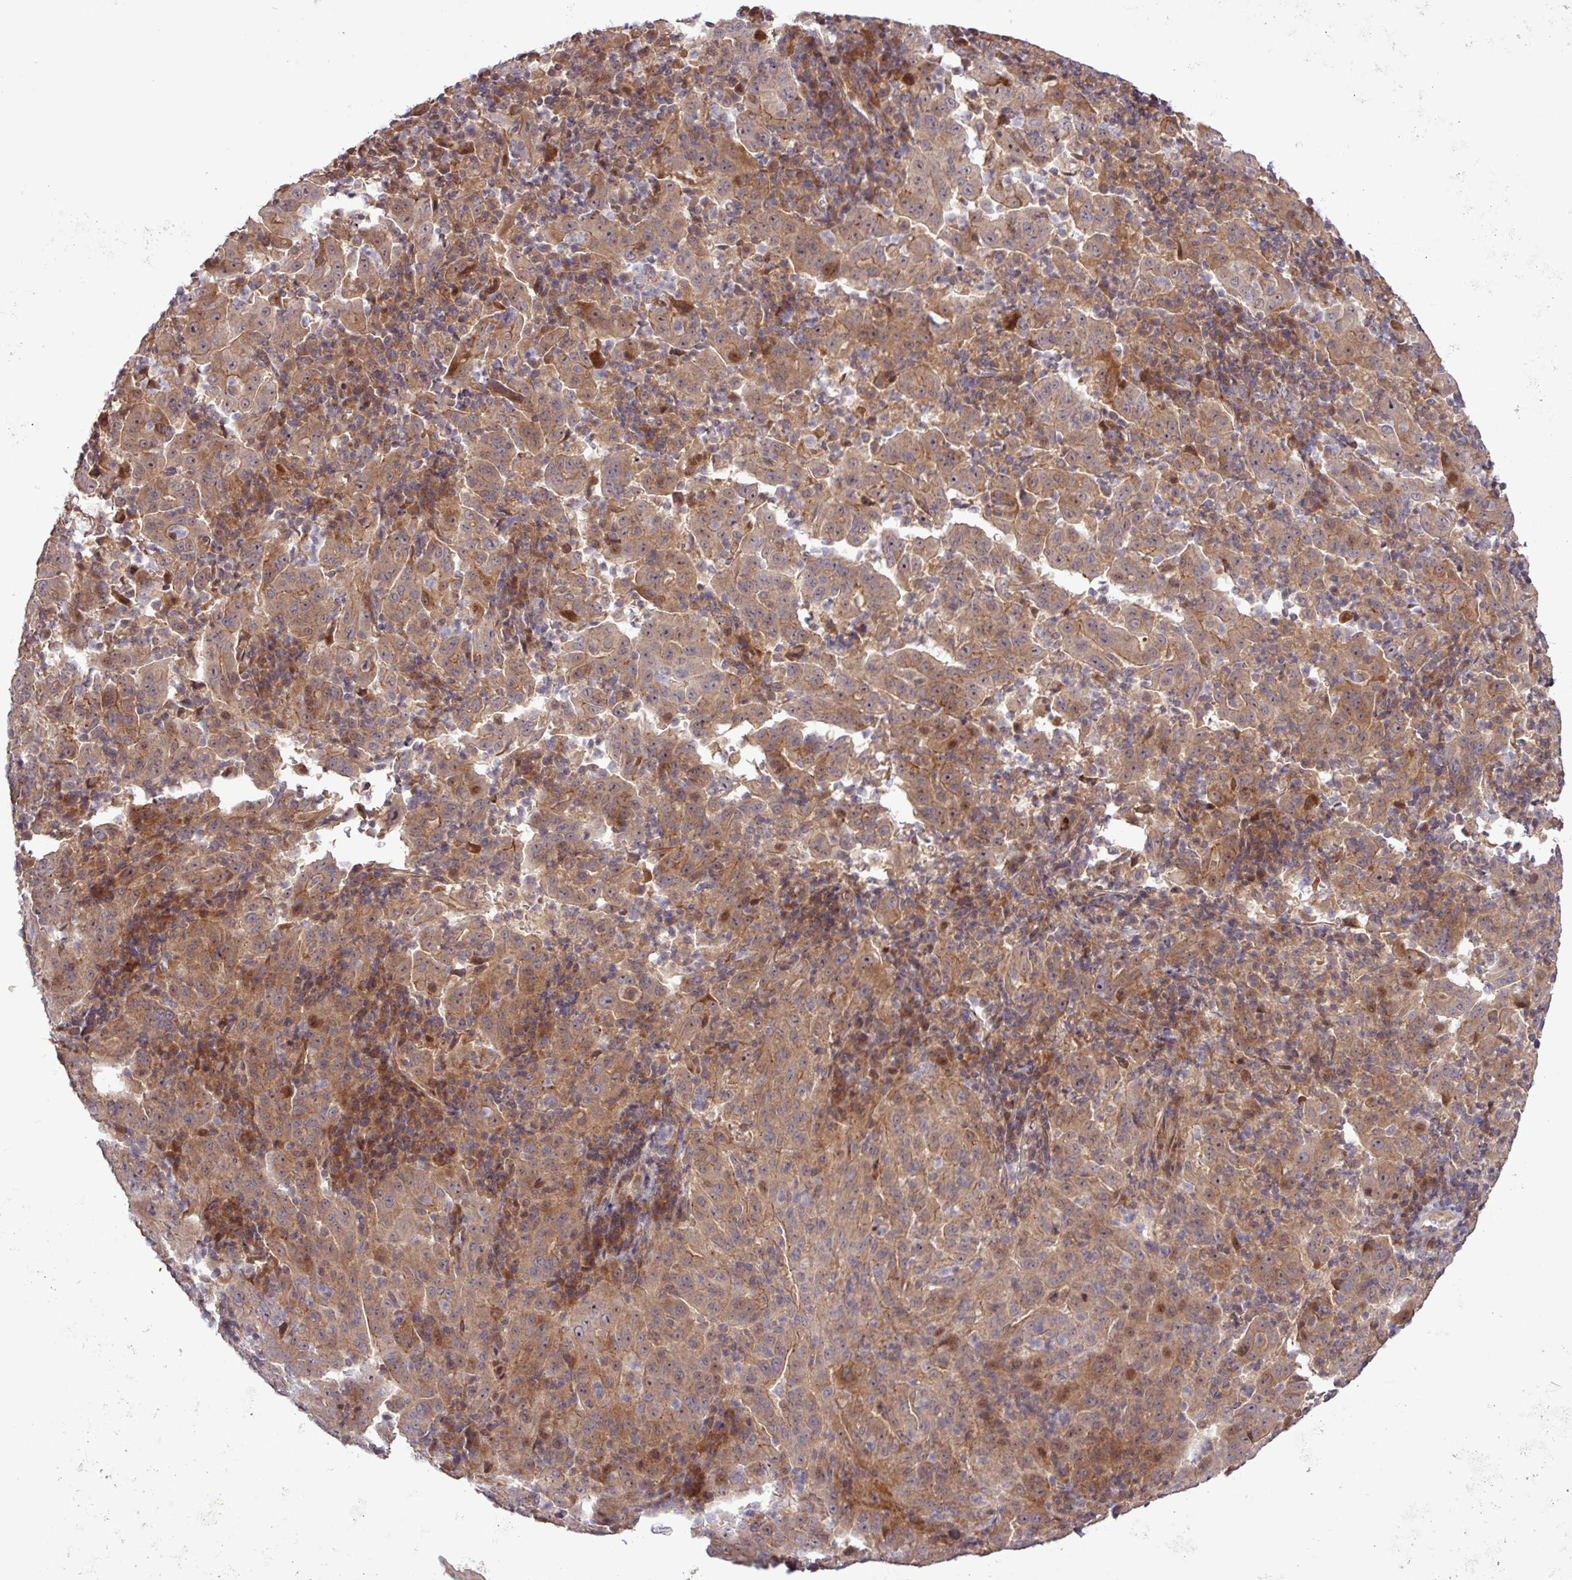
{"staining": {"intensity": "moderate", "quantity": ">75%", "location": "cytoplasmic/membranous"}, "tissue": "pancreatic cancer", "cell_type": "Tumor cells", "image_type": "cancer", "snomed": [{"axis": "morphology", "description": "Adenocarcinoma, NOS"}, {"axis": "topography", "description": "Pancreas"}], "caption": "This is a micrograph of immunohistochemistry (IHC) staining of pancreatic adenocarcinoma, which shows moderate expression in the cytoplasmic/membranous of tumor cells.", "gene": "TNFSF12", "patient": {"sex": "male", "age": 63}}